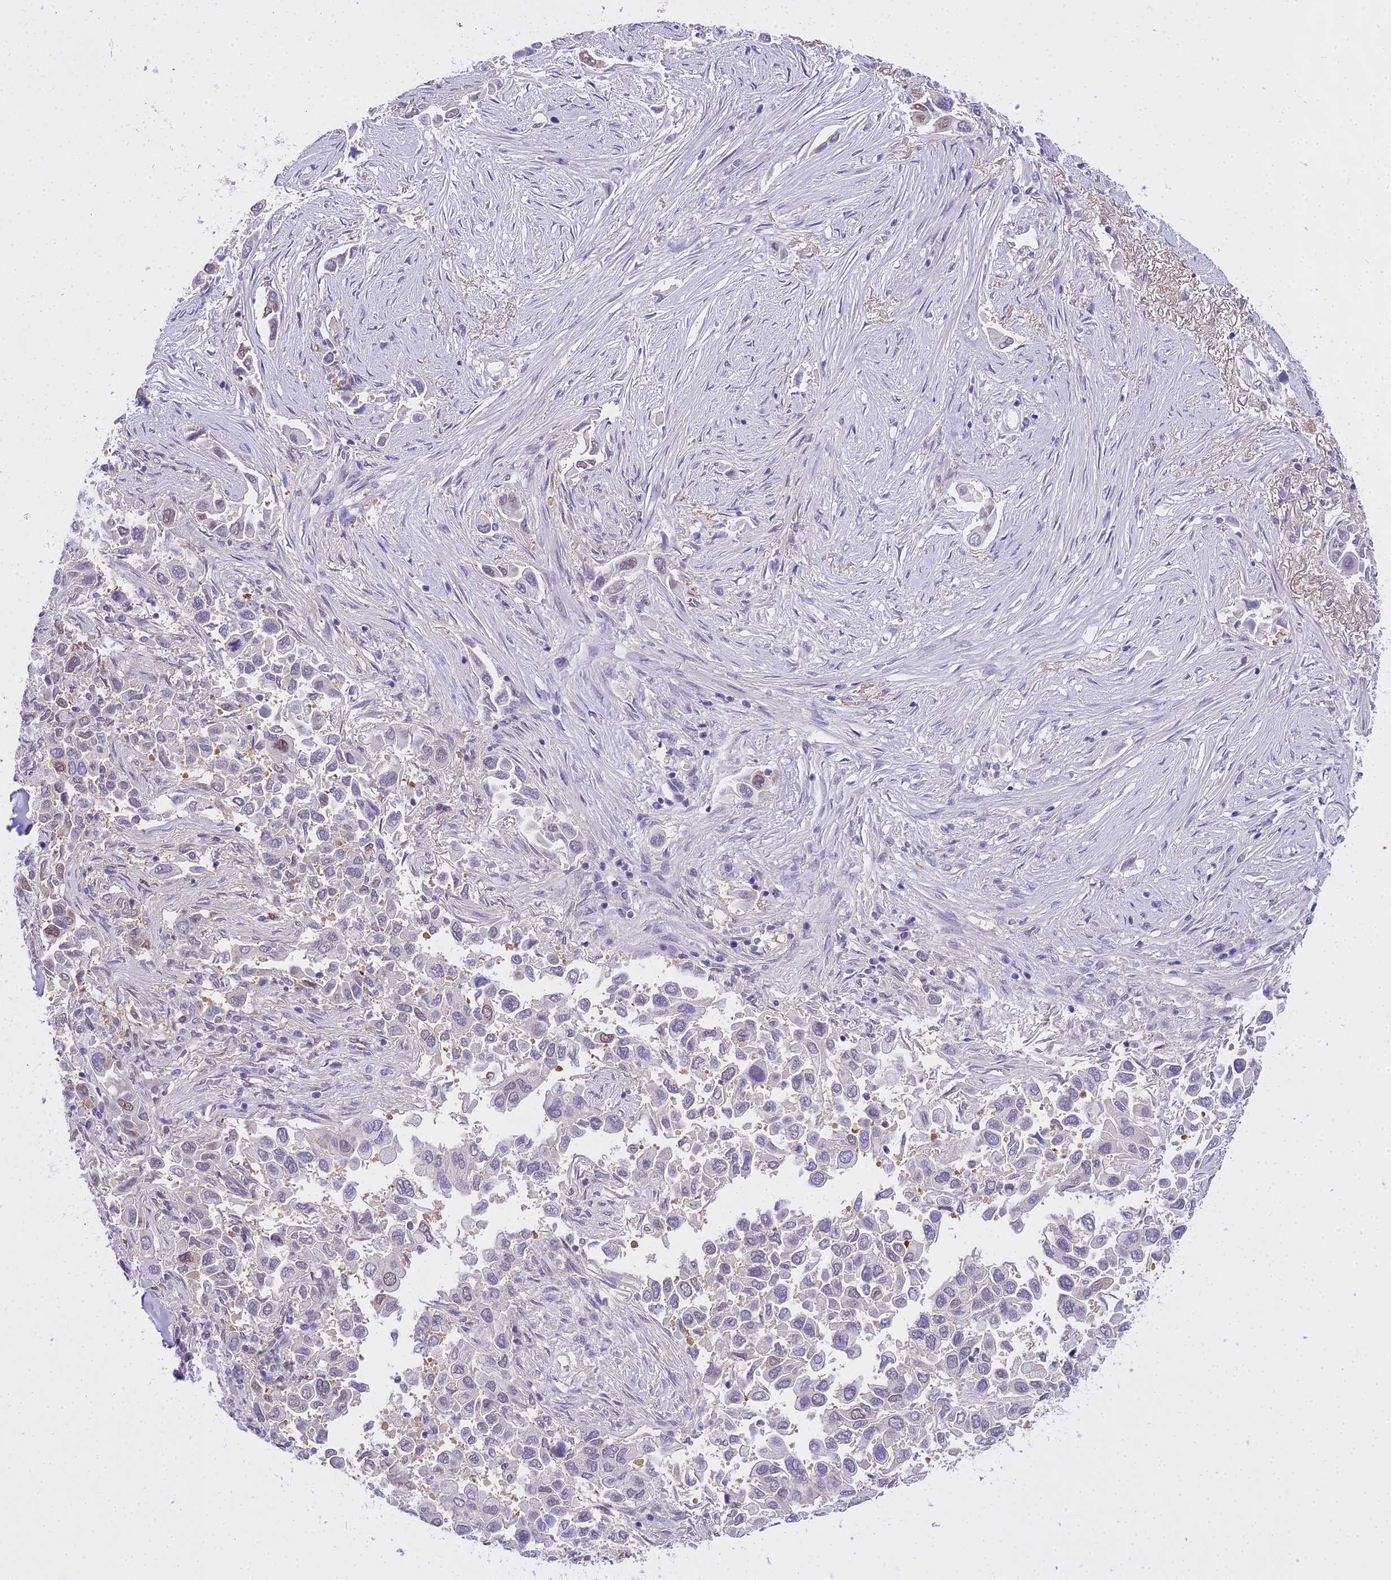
{"staining": {"intensity": "negative", "quantity": "none", "location": "none"}, "tissue": "lung cancer", "cell_type": "Tumor cells", "image_type": "cancer", "snomed": [{"axis": "morphology", "description": "Adenocarcinoma, NOS"}, {"axis": "topography", "description": "Lung"}], "caption": "Lung cancer (adenocarcinoma) was stained to show a protein in brown. There is no significant expression in tumor cells.", "gene": "MAT2A", "patient": {"sex": "female", "age": 76}}